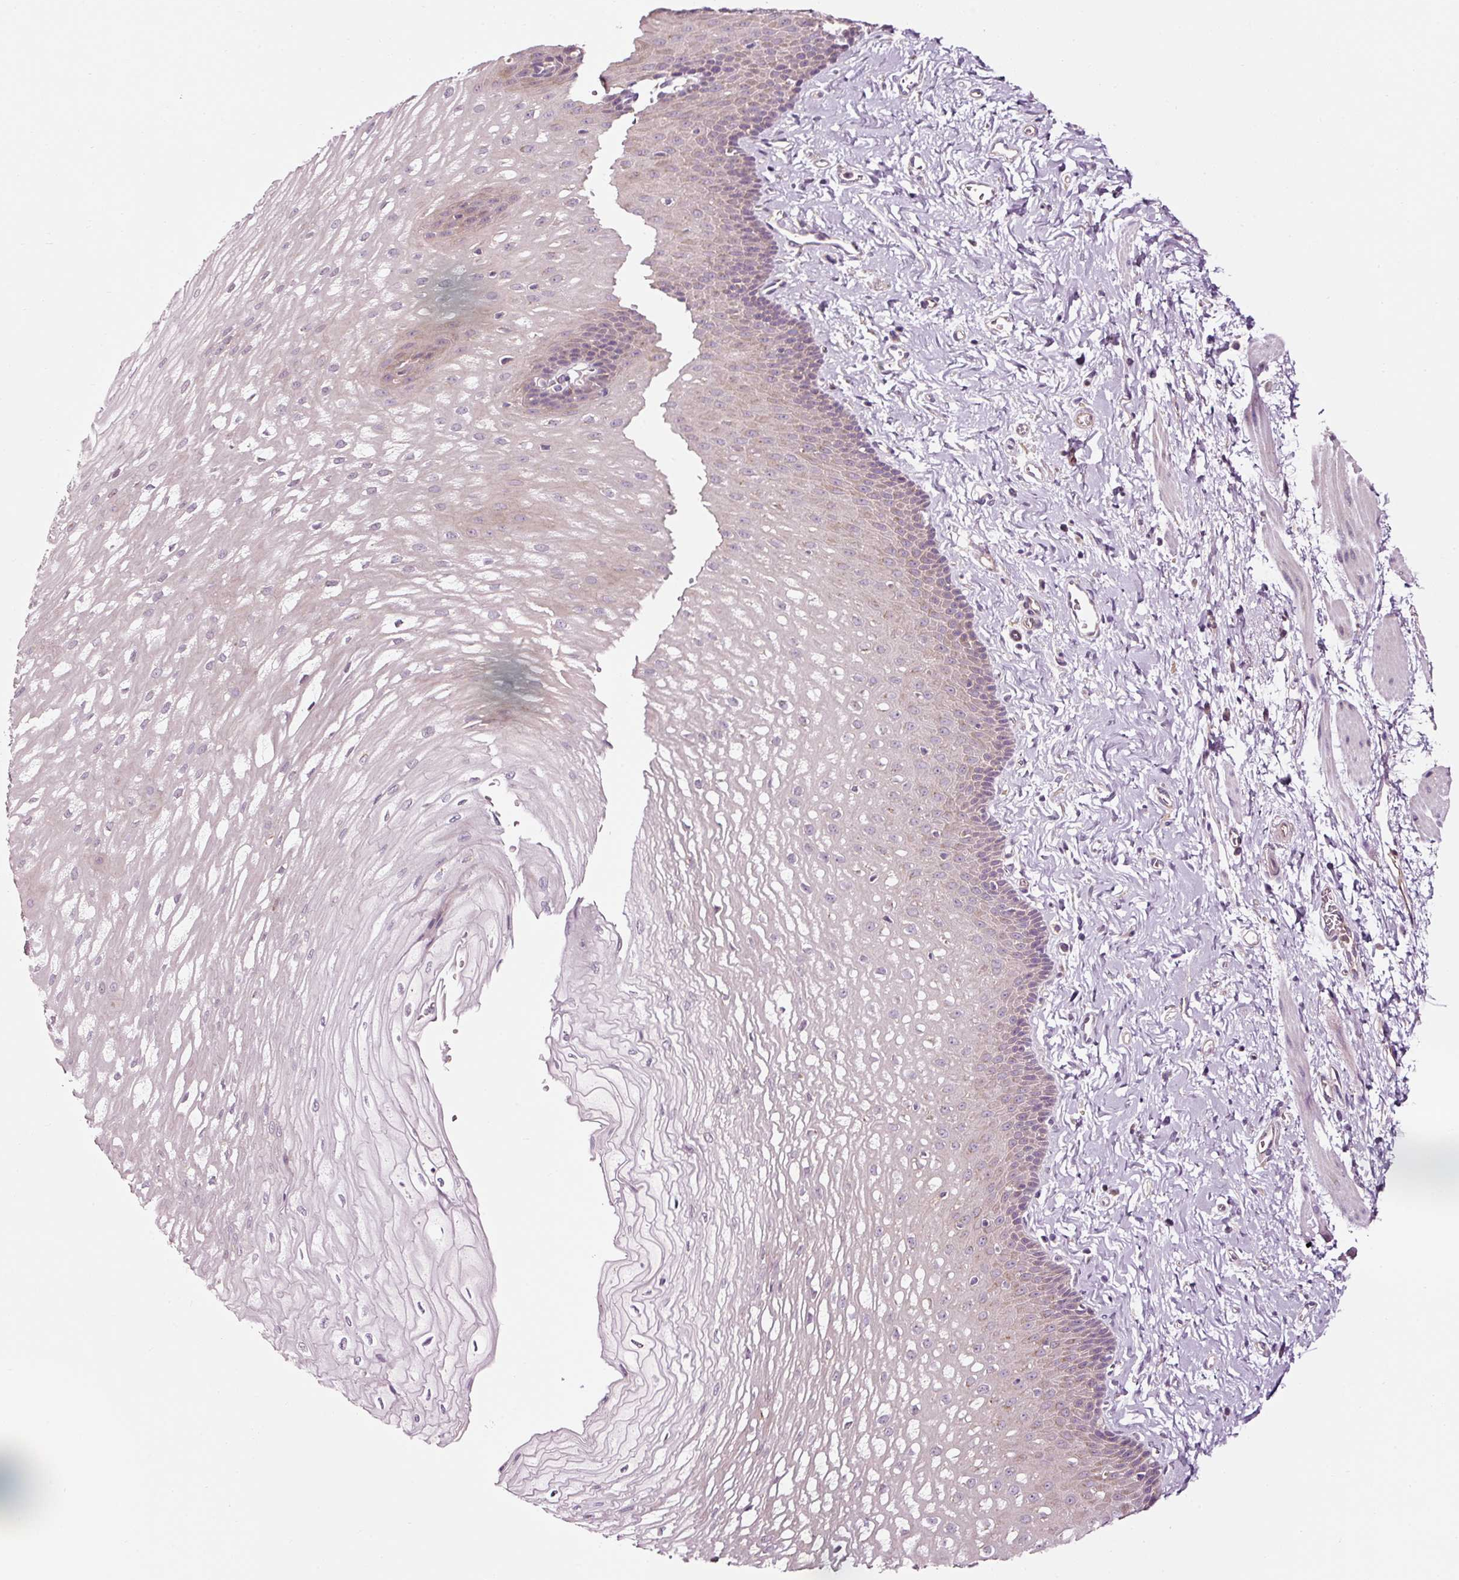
{"staining": {"intensity": "weak", "quantity": "25%-75%", "location": "cytoplasmic/membranous,nuclear"}, "tissue": "esophagus", "cell_type": "Squamous epithelial cells", "image_type": "normal", "snomed": [{"axis": "morphology", "description": "Normal tissue, NOS"}, {"axis": "topography", "description": "Esophagus"}], "caption": "Weak cytoplasmic/membranous,nuclear staining is seen in about 25%-75% of squamous epithelial cells in benign esophagus. The protein of interest is shown in brown color, while the nuclei are stained blue.", "gene": "NAPA", "patient": {"sex": "male", "age": 70}}